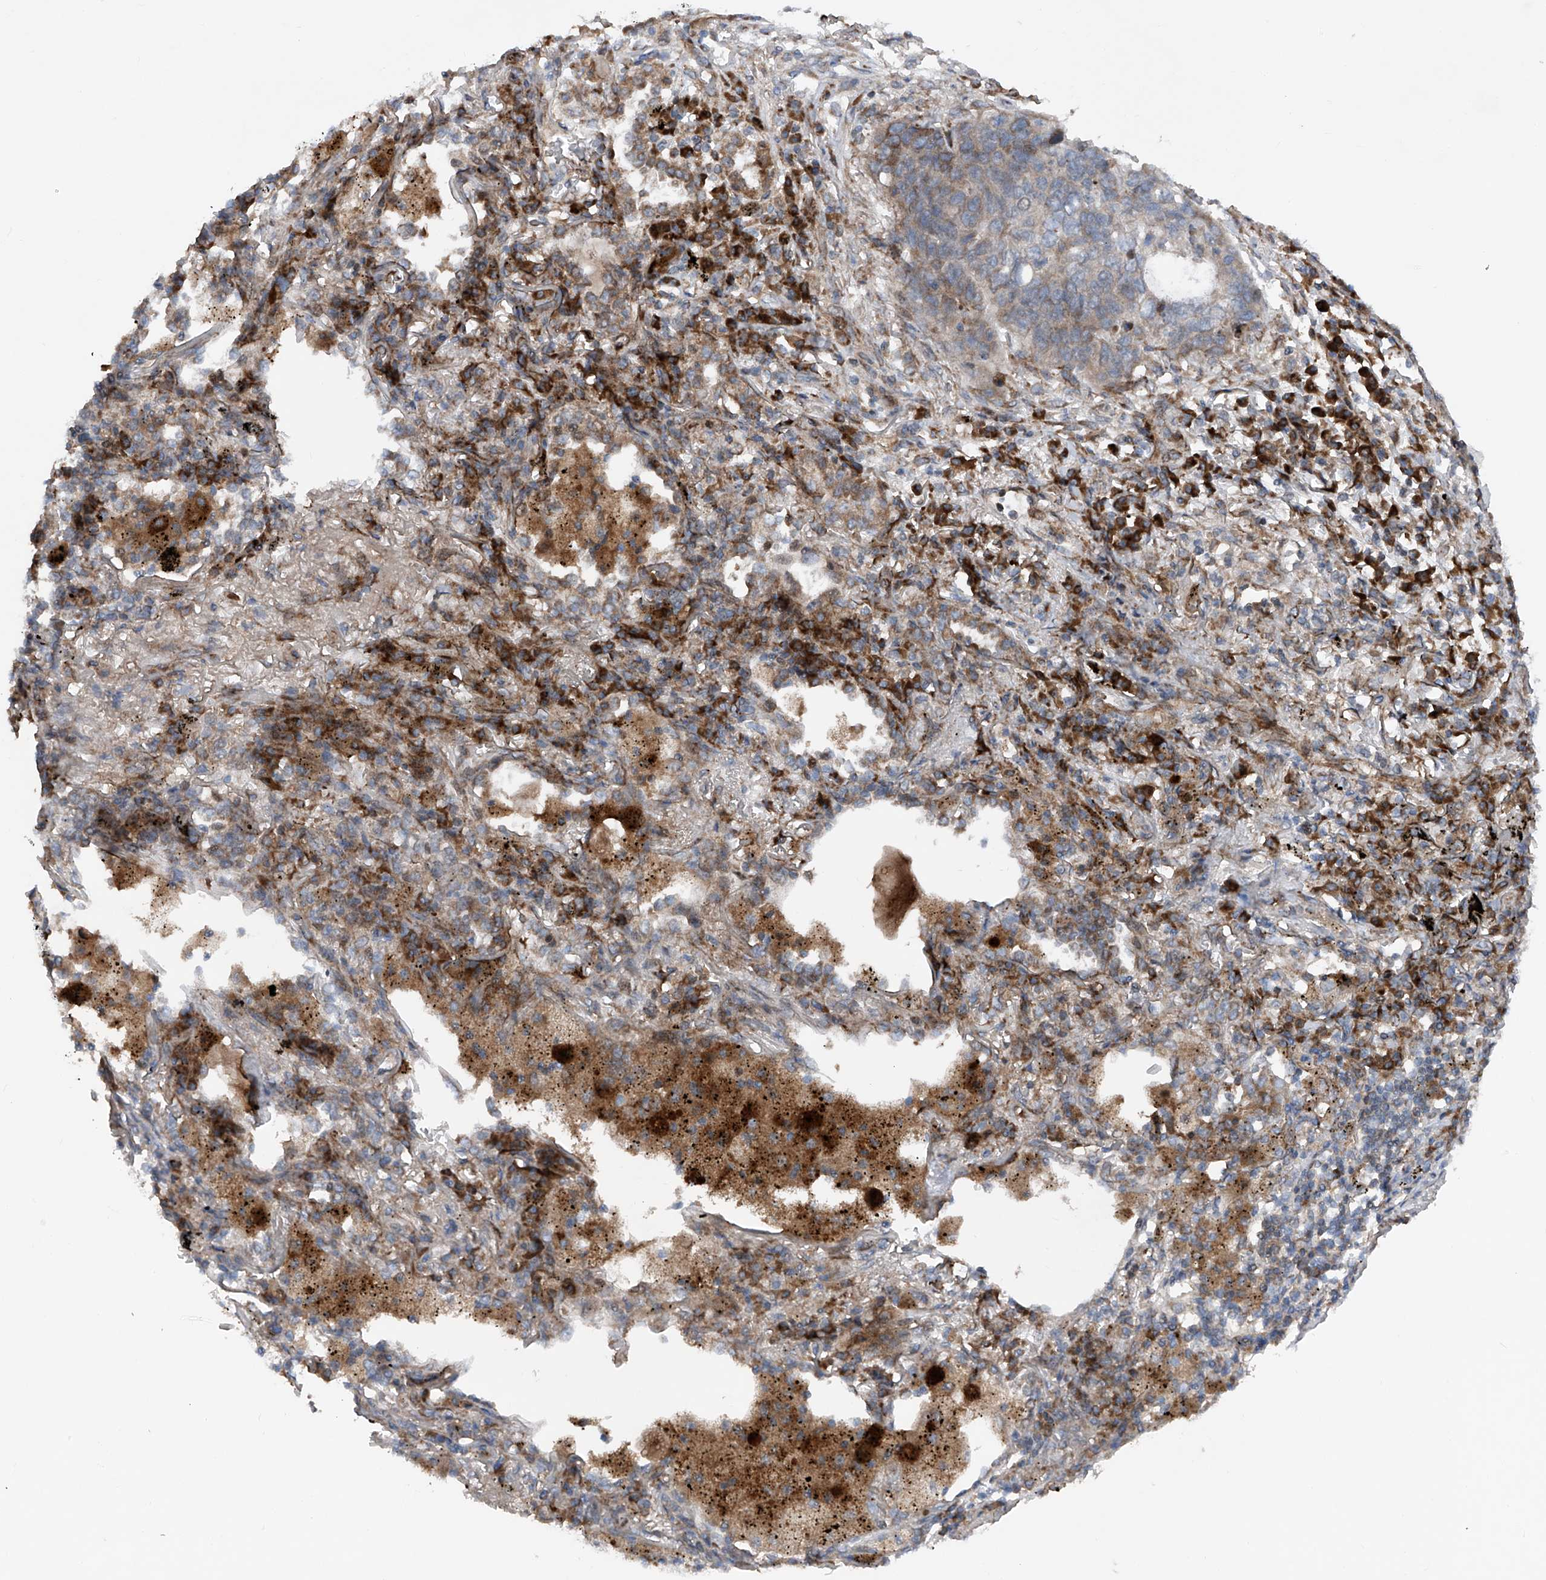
{"staining": {"intensity": "weak", "quantity": ">75%", "location": "cytoplasmic/membranous"}, "tissue": "lung cancer", "cell_type": "Tumor cells", "image_type": "cancer", "snomed": [{"axis": "morphology", "description": "Squamous cell carcinoma, NOS"}, {"axis": "topography", "description": "Lung"}], "caption": "Lung cancer (squamous cell carcinoma) stained with DAB immunohistochemistry reveals low levels of weak cytoplasmic/membranous staining in approximately >75% of tumor cells. Using DAB (brown) and hematoxylin (blue) stains, captured at high magnification using brightfield microscopy.", "gene": "DAD1", "patient": {"sex": "female", "age": 63}}